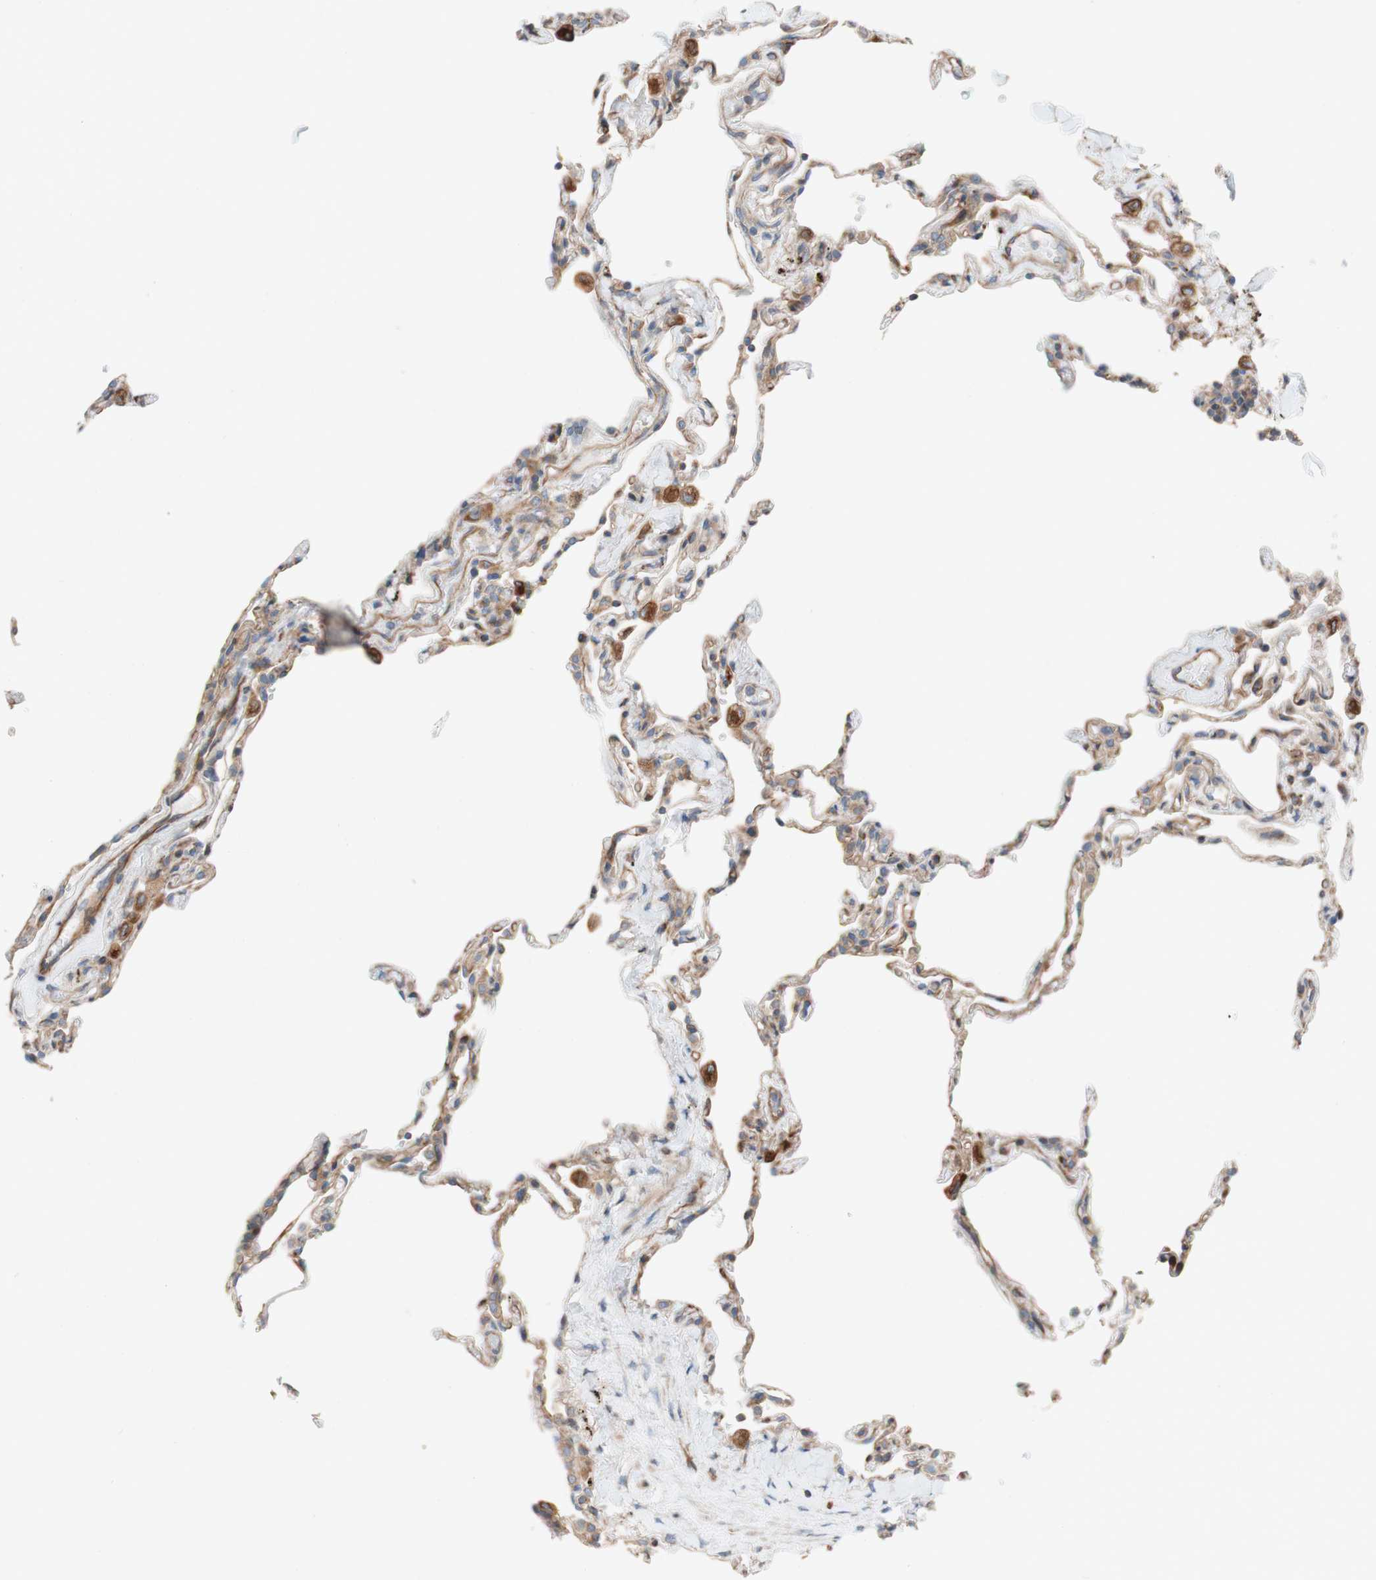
{"staining": {"intensity": "moderate", "quantity": ">75%", "location": "cytoplasmic/membranous"}, "tissue": "lung", "cell_type": "Alveolar cells", "image_type": "normal", "snomed": [{"axis": "morphology", "description": "Normal tissue, NOS"}, {"axis": "topography", "description": "Lung"}], "caption": "A medium amount of moderate cytoplasmic/membranous staining is appreciated in approximately >75% of alveolar cells in normal lung. Using DAB (brown) and hematoxylin (blue) stains, captured at high magnification using brightfield microscopy.", "gene": "C1orf43", "patient": {"sex": "male", "age": 59}}